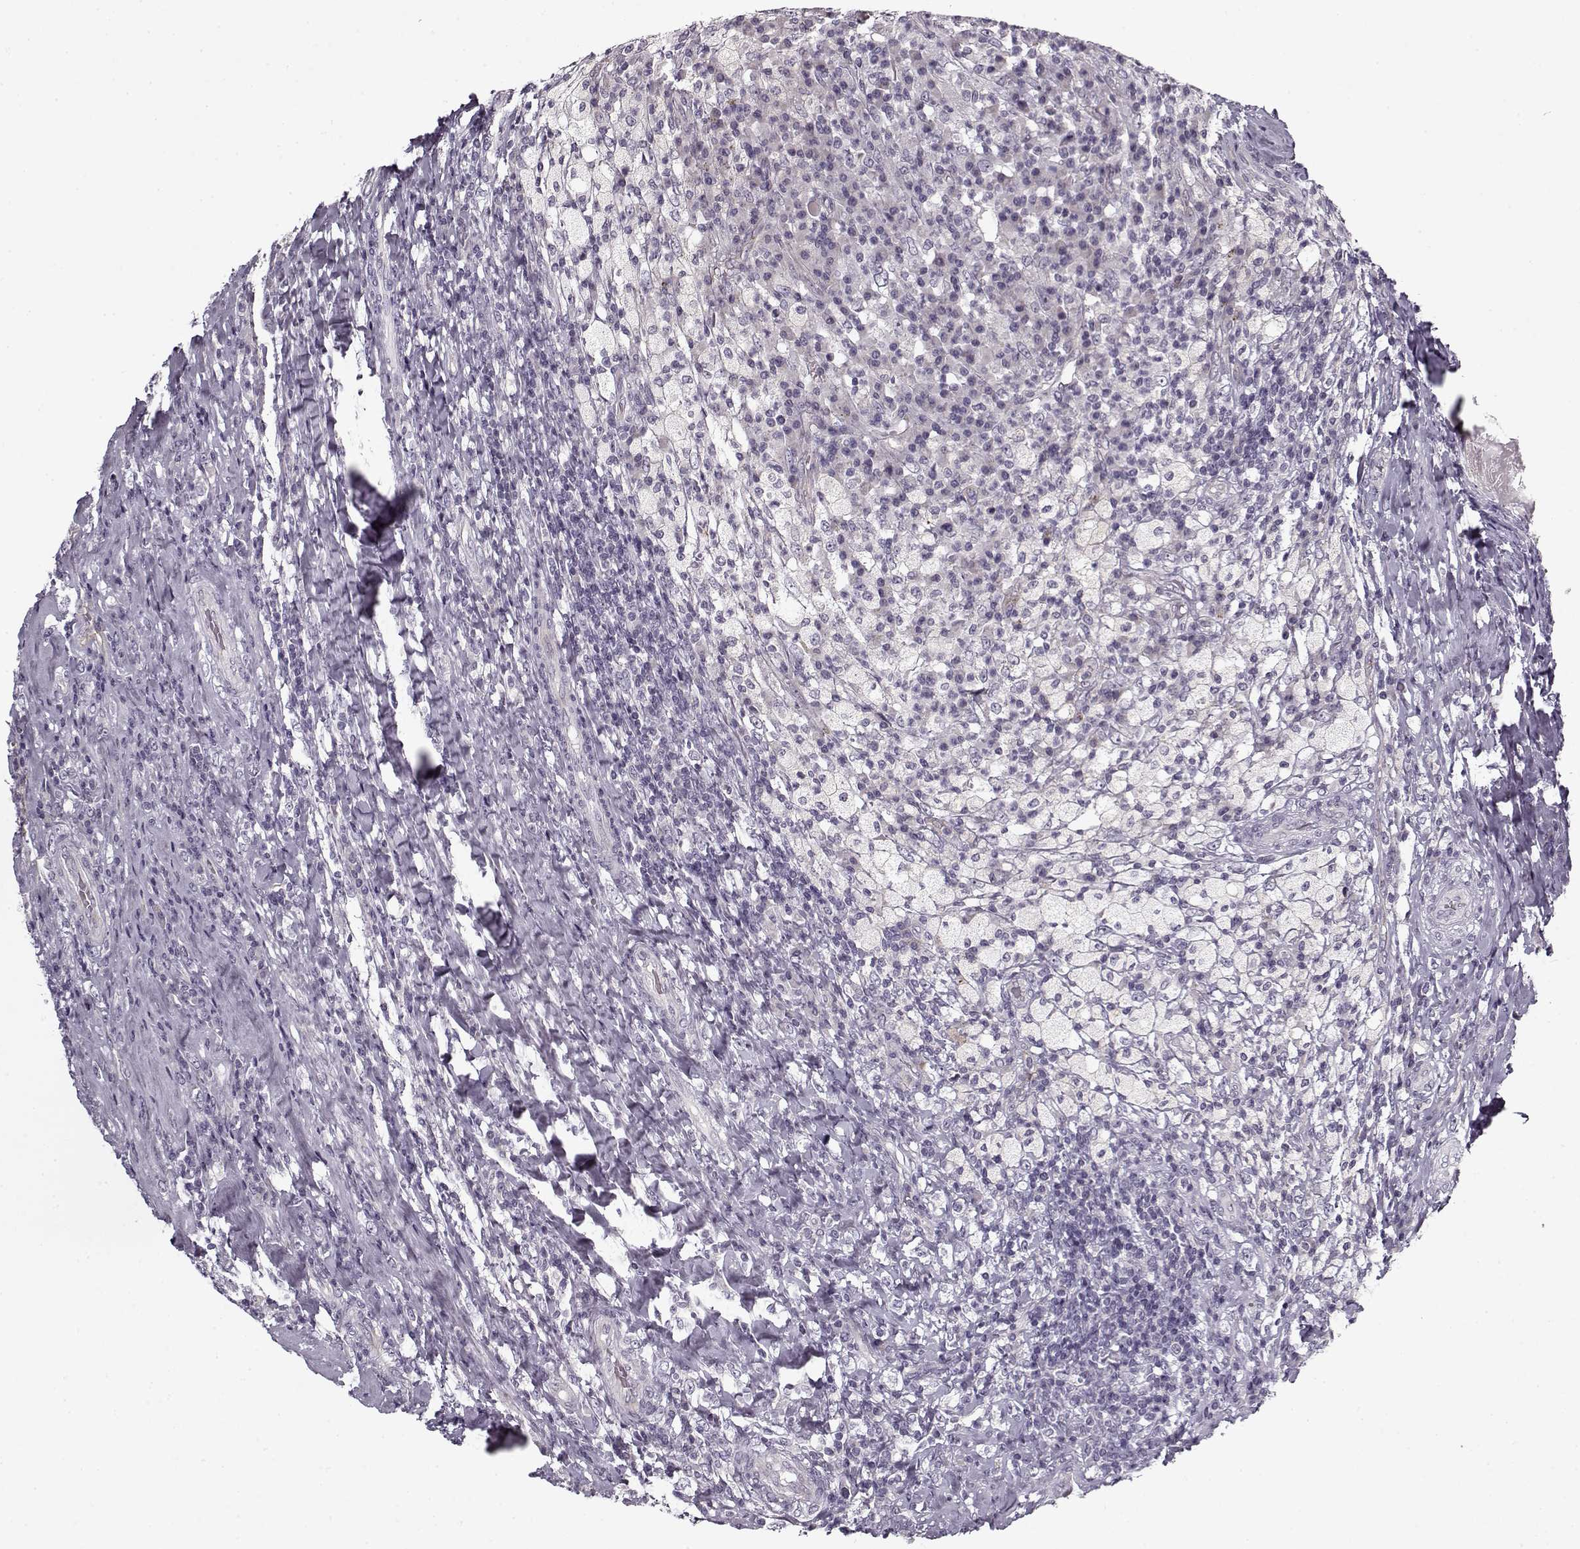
{"staining": {"intensity": "negative", "quantity": "none", "location": "none"}, "tissue": "testis cancer", "cell_type": "Tumor cells", "image_type": "cancer", "snomed": [{"axis": "morphology", "description": "Necrosis, NOS"}, {"axis": "morphology", "description": "Carcinoma, Embryonal, NOS"}, {"axis": "topography", "description": "Testis"}], "caption": "A high-resolution photomicrograph shows IHC staining of testis embryonal carcinoma, which exhibits no significant expression in tumor cells.", "gene": "PNMT", "patient": {"sex": "male", "age": 19}}